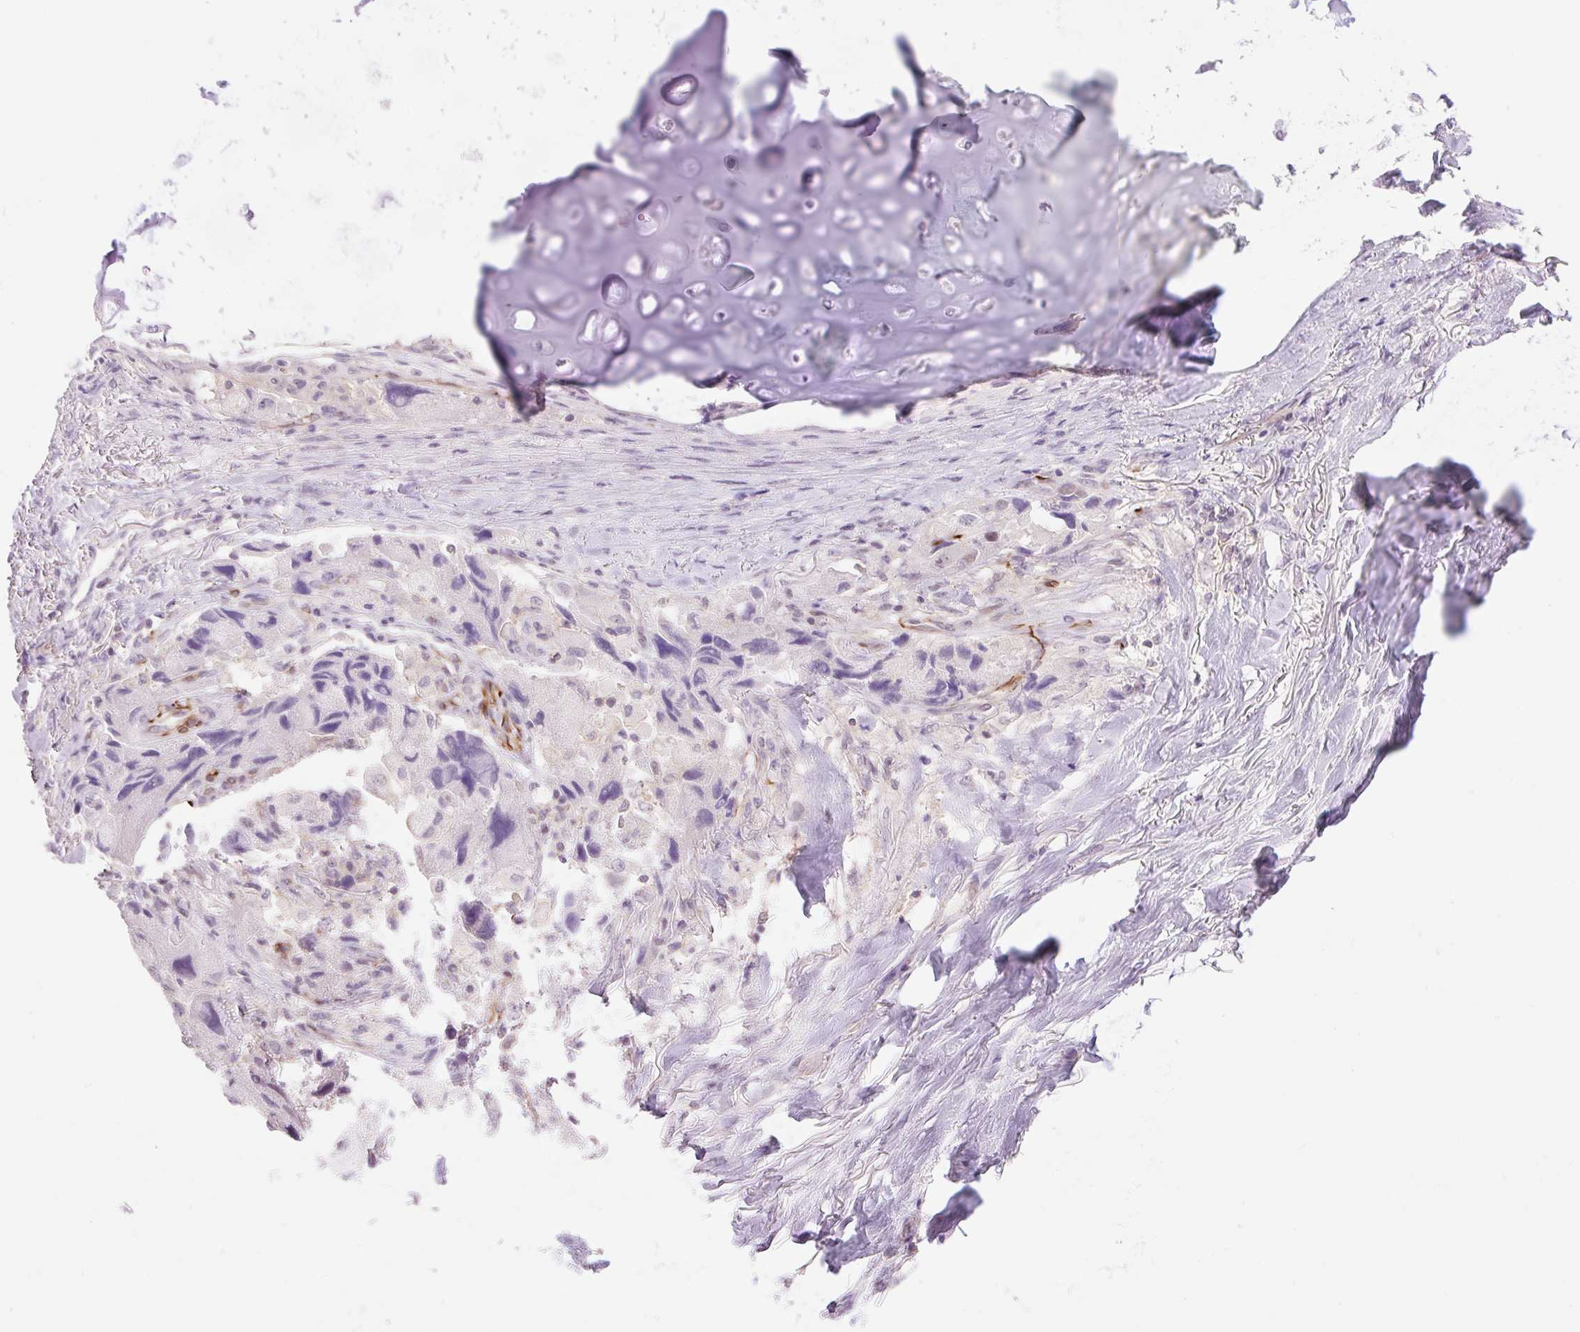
{"staining": {"intensity": "negative", "quantity": "none", "location": "none"}, "tissue": "lung cancer", "cell_type": "Tumor cells", "image_type": "cancer", "snomed": [{"axis": "morphology", "description": "Adenocarcinoma, NOS"}, {"axis": "topography", "description": "Lung"}], "caption": "High magnification brightfield microscopy of lung cancer (adenocarcinoma) stained with DAB (3,3'-diaminobenzidine) (brown) and counterstained with hematoxylin (blue): tumor cells show no significant staining.", "gene": "ZFYVE21", "patient": {"sex": "female", "age": 54}}